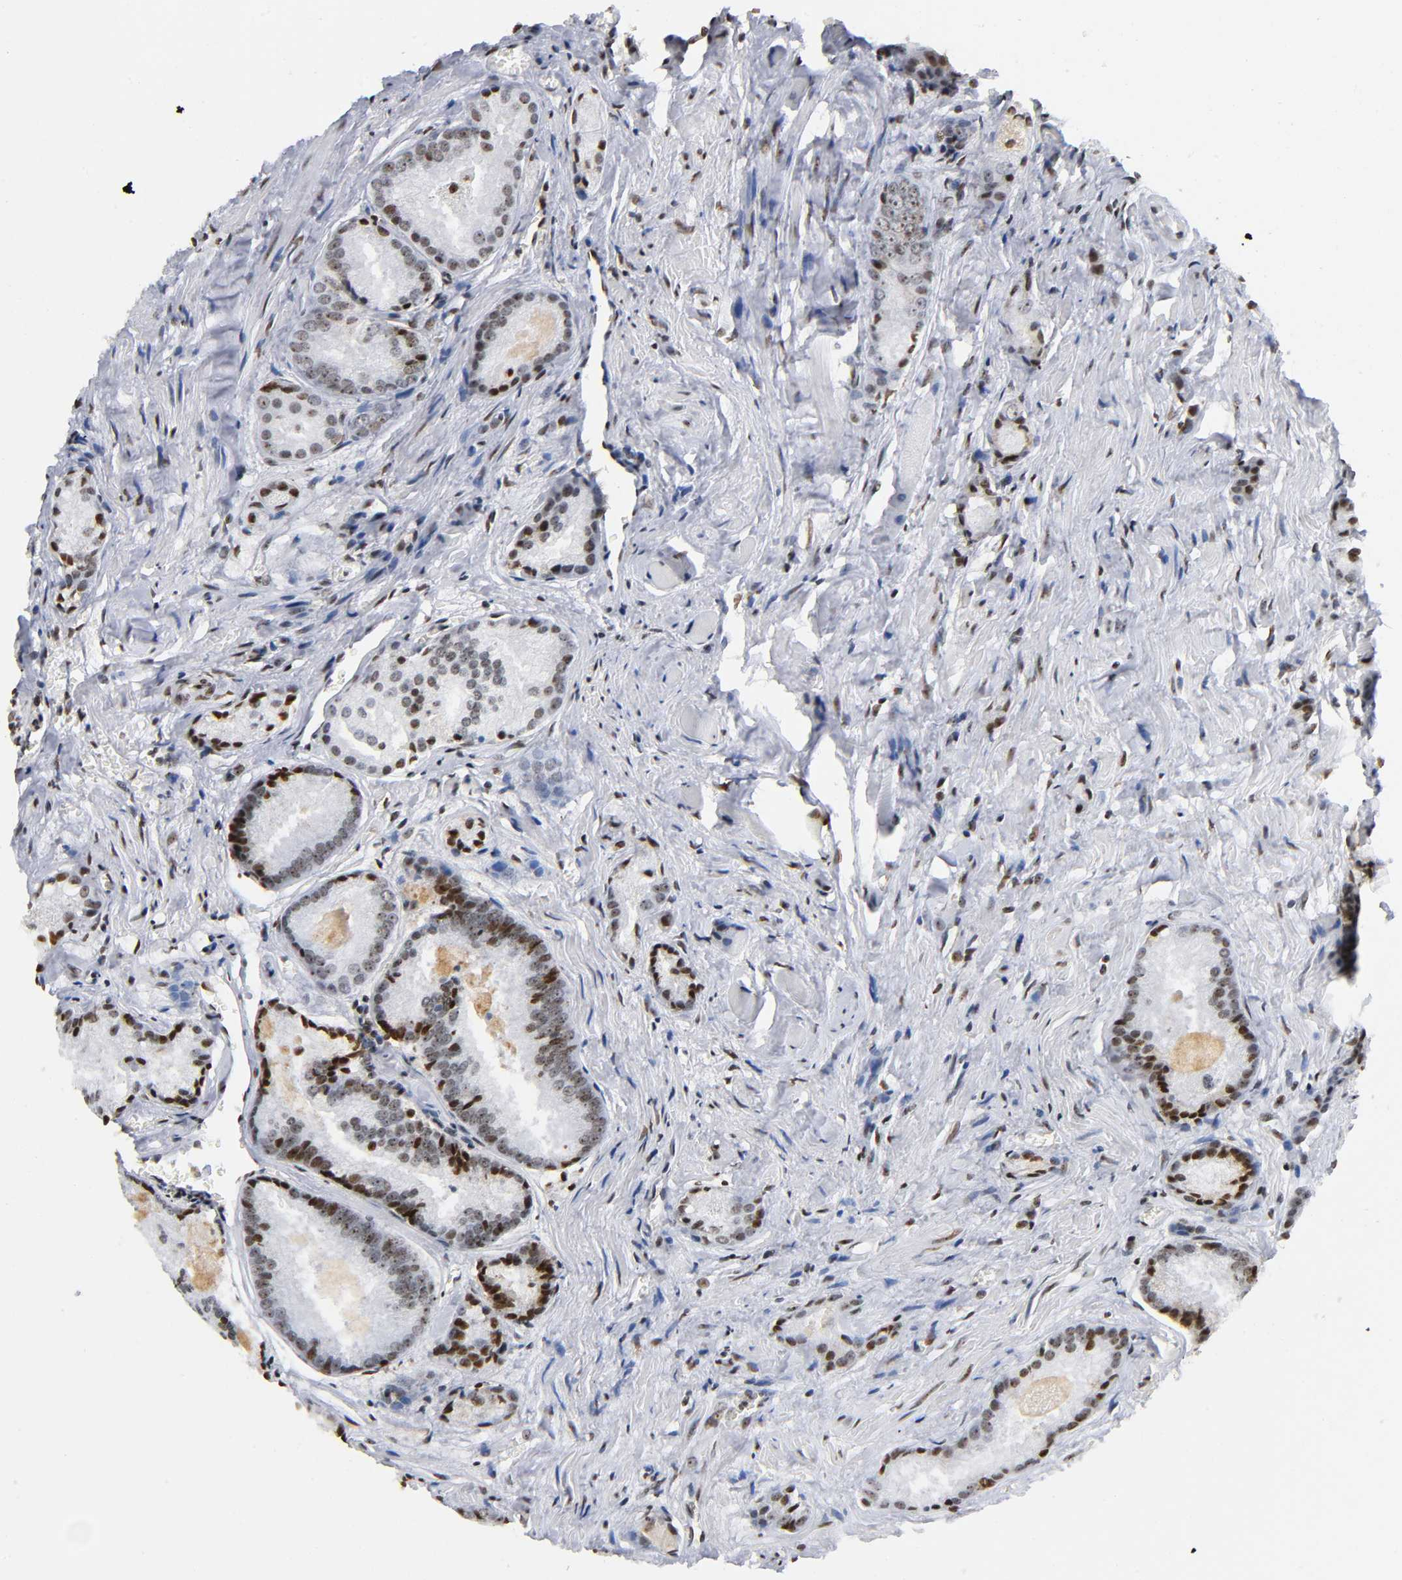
{"staining": {"intensity": "strong", "quantity": "25%-75%", "location": "nuclear"}, "tissue": "prostate cancer", "cell_type": "Tumor cells", "image_type": "cancer", "snomed": [{"axis": "morphology", "description": "Adenocarcinoma, Low grade"}, {"axis": "topography", "description": "Prostate"}], "caption": "A high amount of strong nuclear positivity is appreciated in approximately 25%-75% of tumor cells in prostate cancer (low-grade adenocarcinoma) tissue.", "gene": "UBTF", "patient": {"sex": "male", "age": 64}}